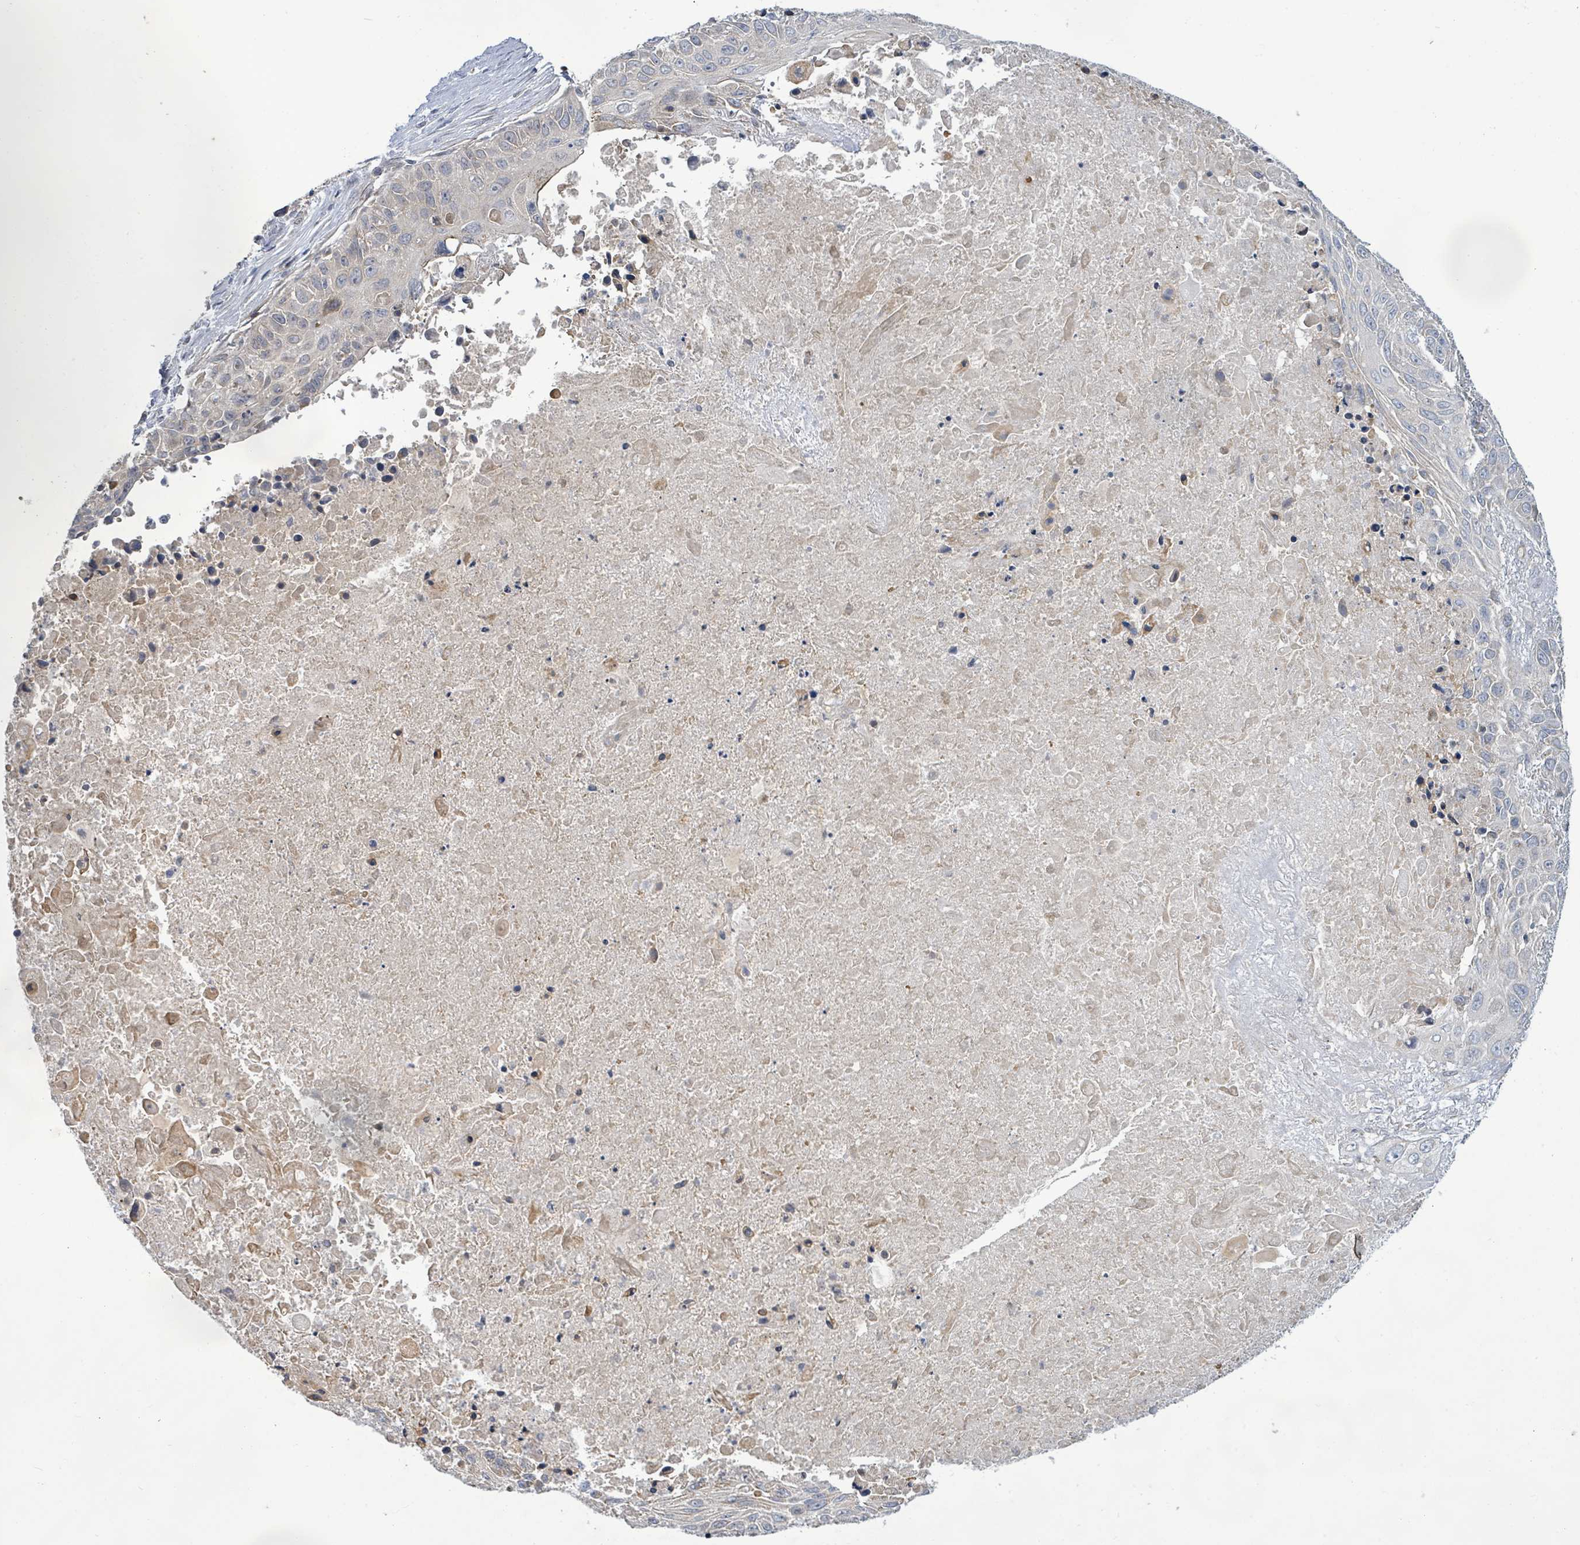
{"staining": {"intensity": "negative", "quantity": "none", "location": "none"}, "tissue": "lung cancer", "cell_type": "Tumor cells", "image_type": "cancer", "snomed": [{"axis": "morphology", "description": "Squamous cell carcinoma, NOS"}, {"axis": "topography", "description": "Lung"}], "caption": "Human lung cancer stained for a protein using immunohistochemistry exhibits no staining in tumor cells.", "gene": "KBTBD11", "patient": {"sex": "male", "age": 66}}